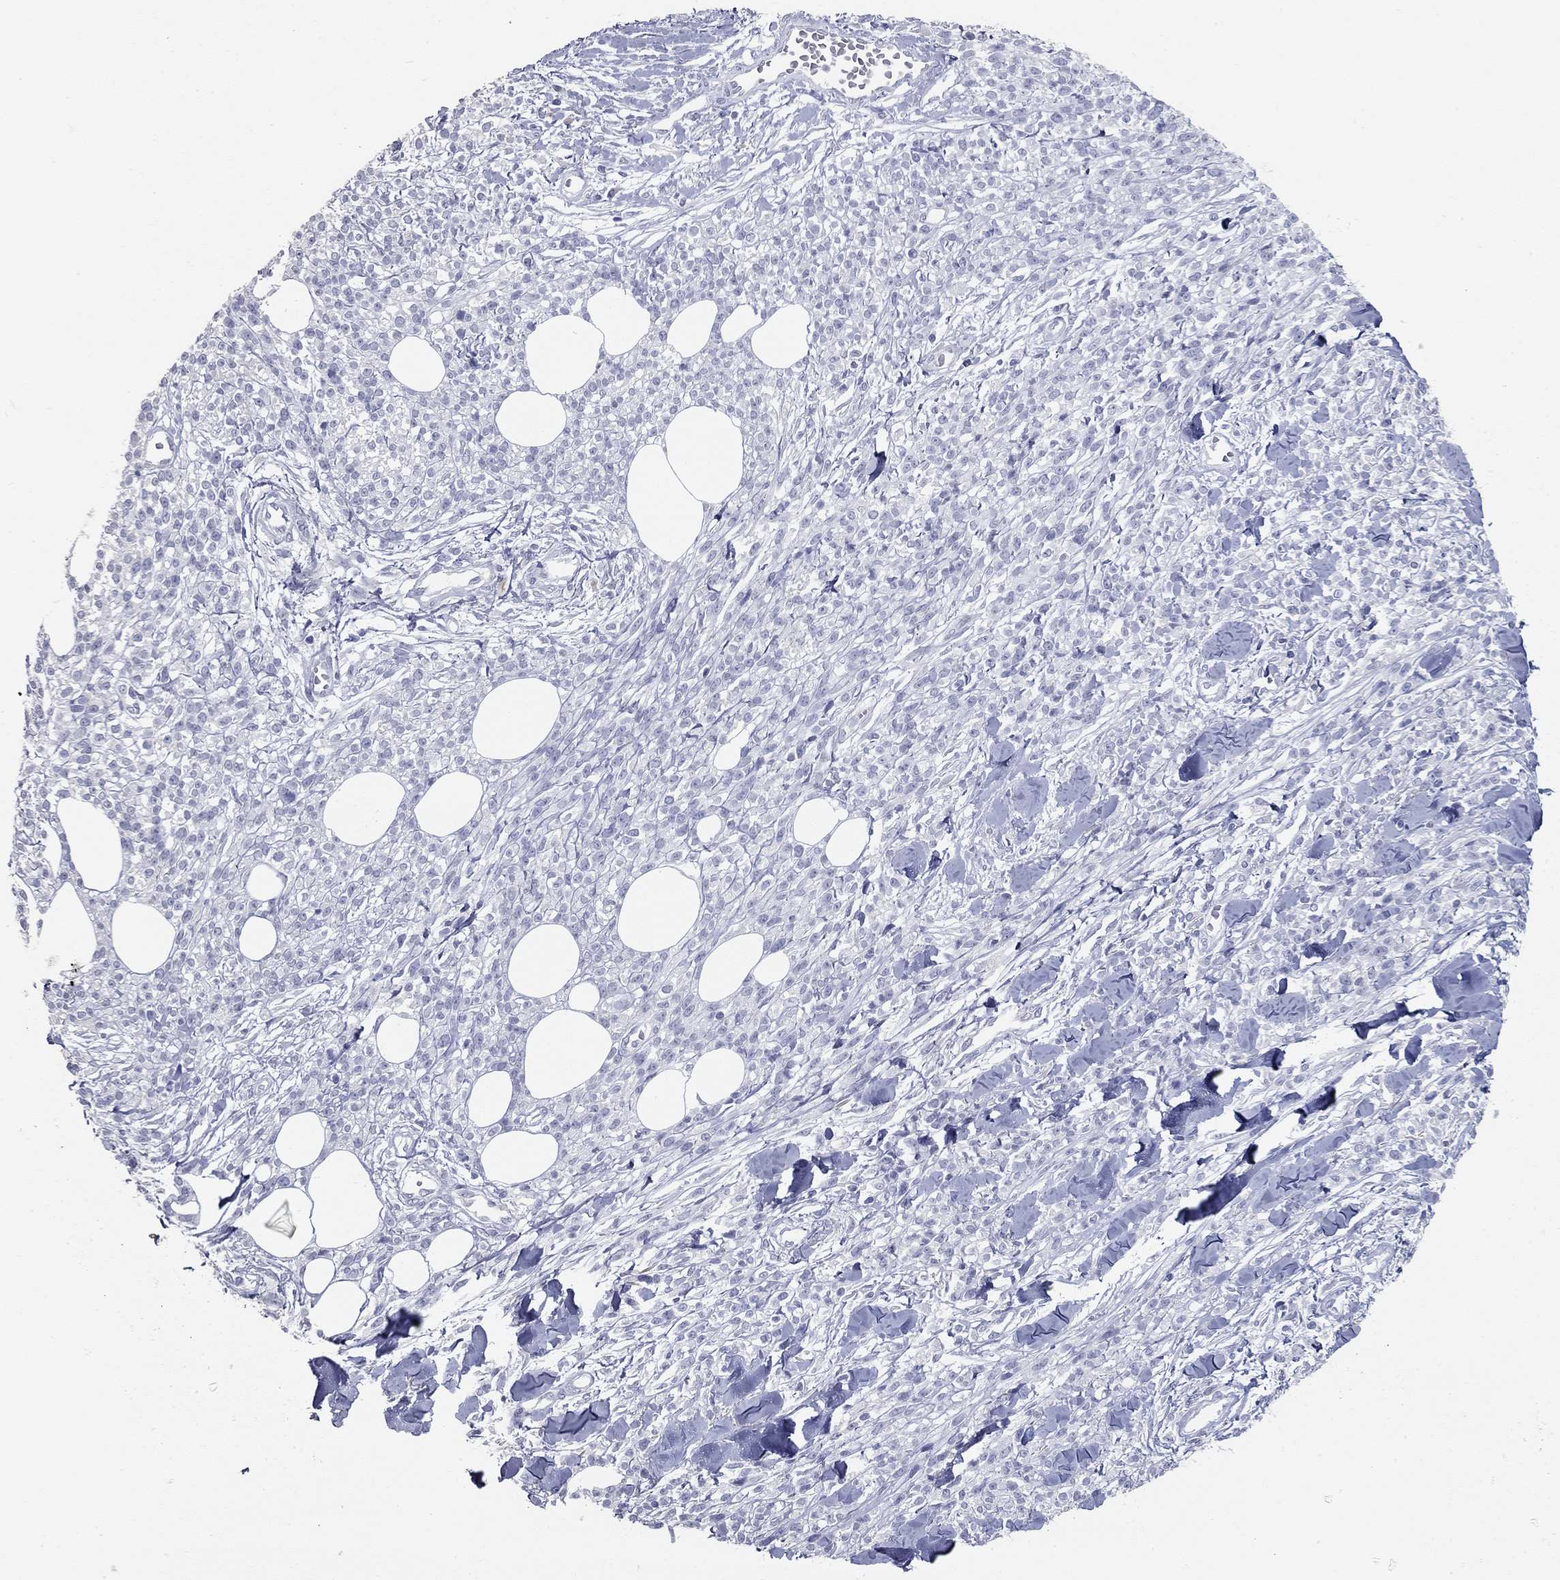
{"staining": {"intensity": "negative", "quantity": "none", "location": "none"}, "tissue": "melanoma", "cell_type": "Tumor cells", "image_type": "cancer", "snomed": [{"axis": "morphology", "description": "Malignant melanoma, NOS"}, {"axis": "topography", "description": "Skin"}, {"axis": "topography", "description": "Skin of trunk"}], "caption": "Micrograph shows no protein staining in tumor cells of malignant melanoma tissue. (Stains: DAB (3,3'-diaminobenzidine) immunohistochemistry with hematoxylin counter stain, Microscopy: brightfield microscopy at high magnification).", "gene": "TAC1", "patient": {"sex": "male", "age": 74}}